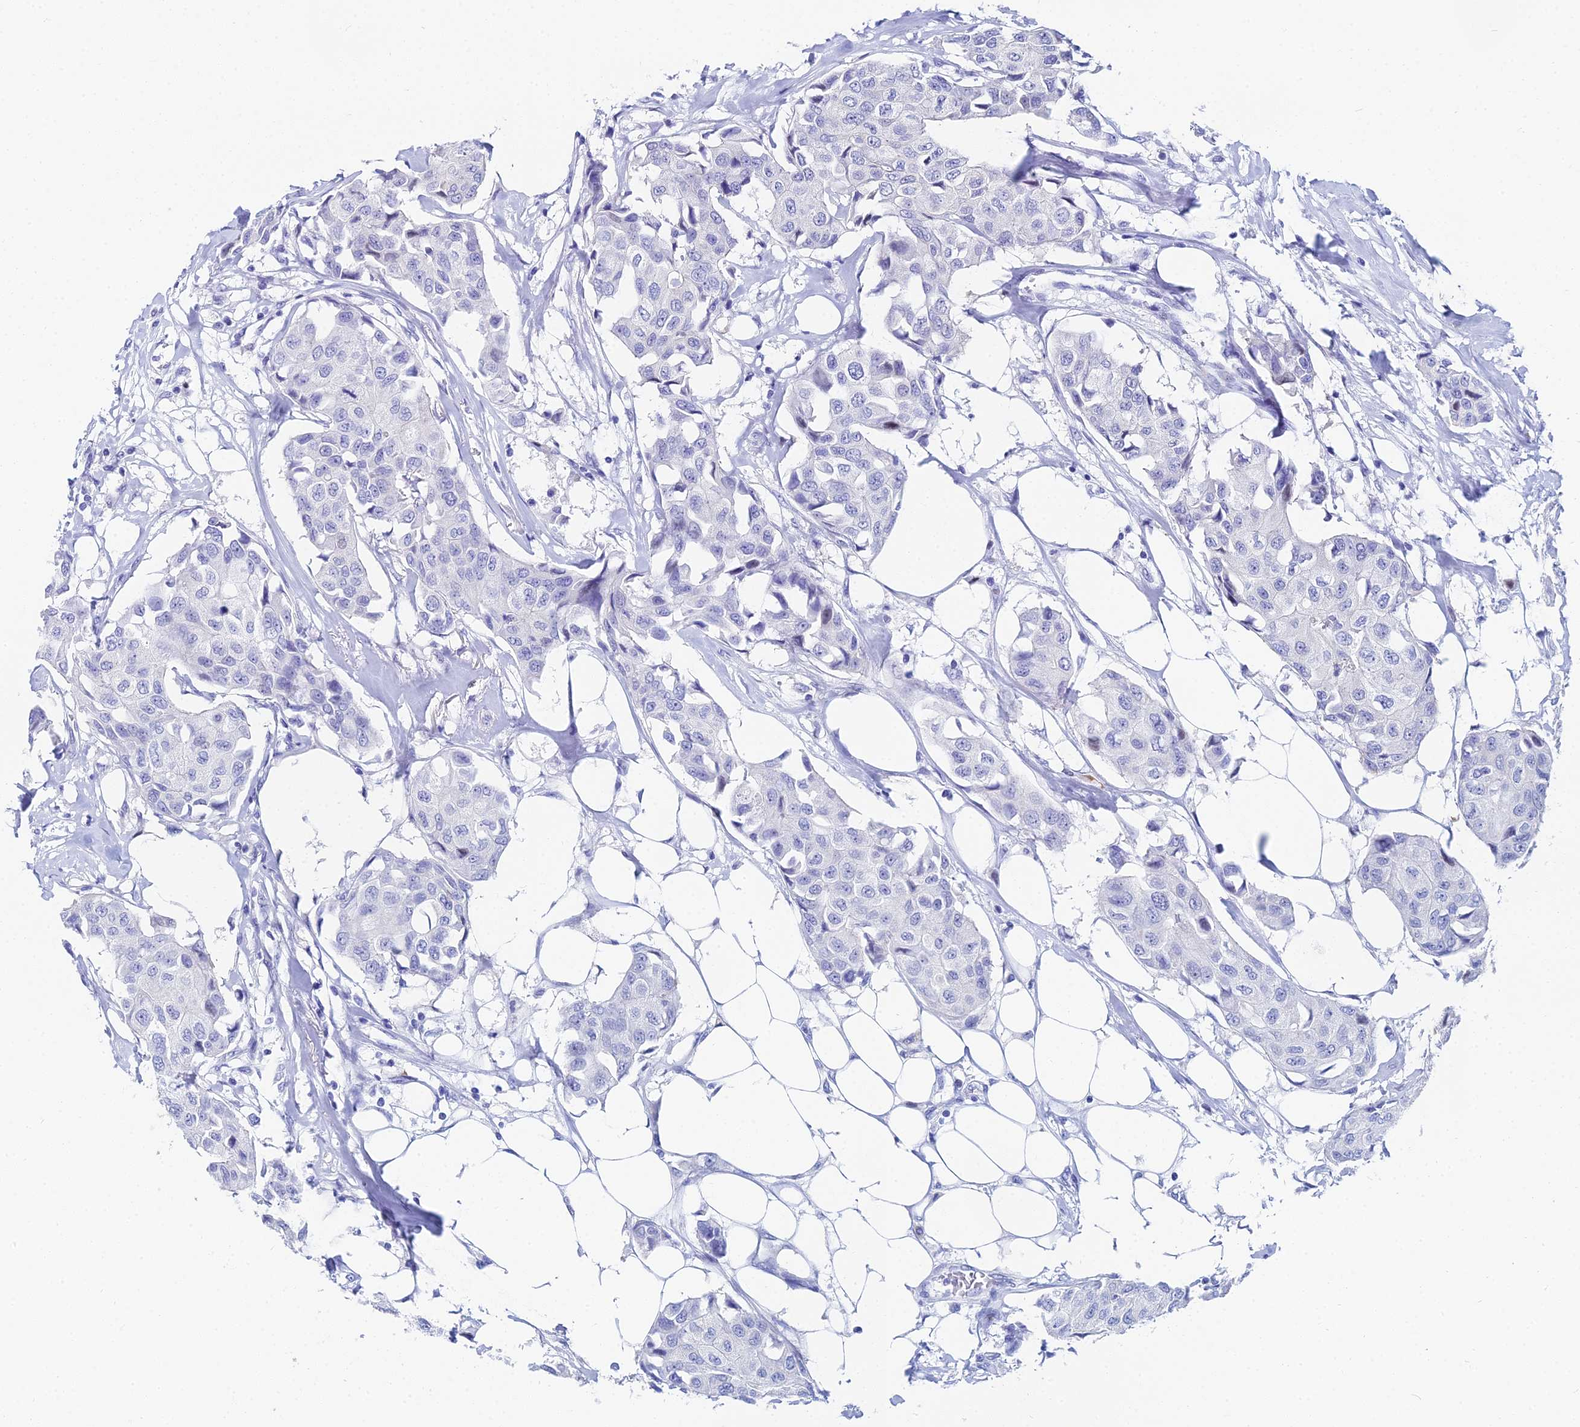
{"staining": {"intensity": "negative", "quantity": "none", "location": "none"}, "tissue": "breast cancer", "cell_type": "Tumor cells", "image_type": "cancer", "snomed": [{"axis": "morphology", "description": "Duct carcinoma"}, {"axis": "topography", "description": "Breast"}], "caption": "This is an immunohistochemistry (IHC) image of breast cancer. There is no expression in tumor cells.", "gene": "HSPA1L", "patient": {"sex": "female", "age": 80}}